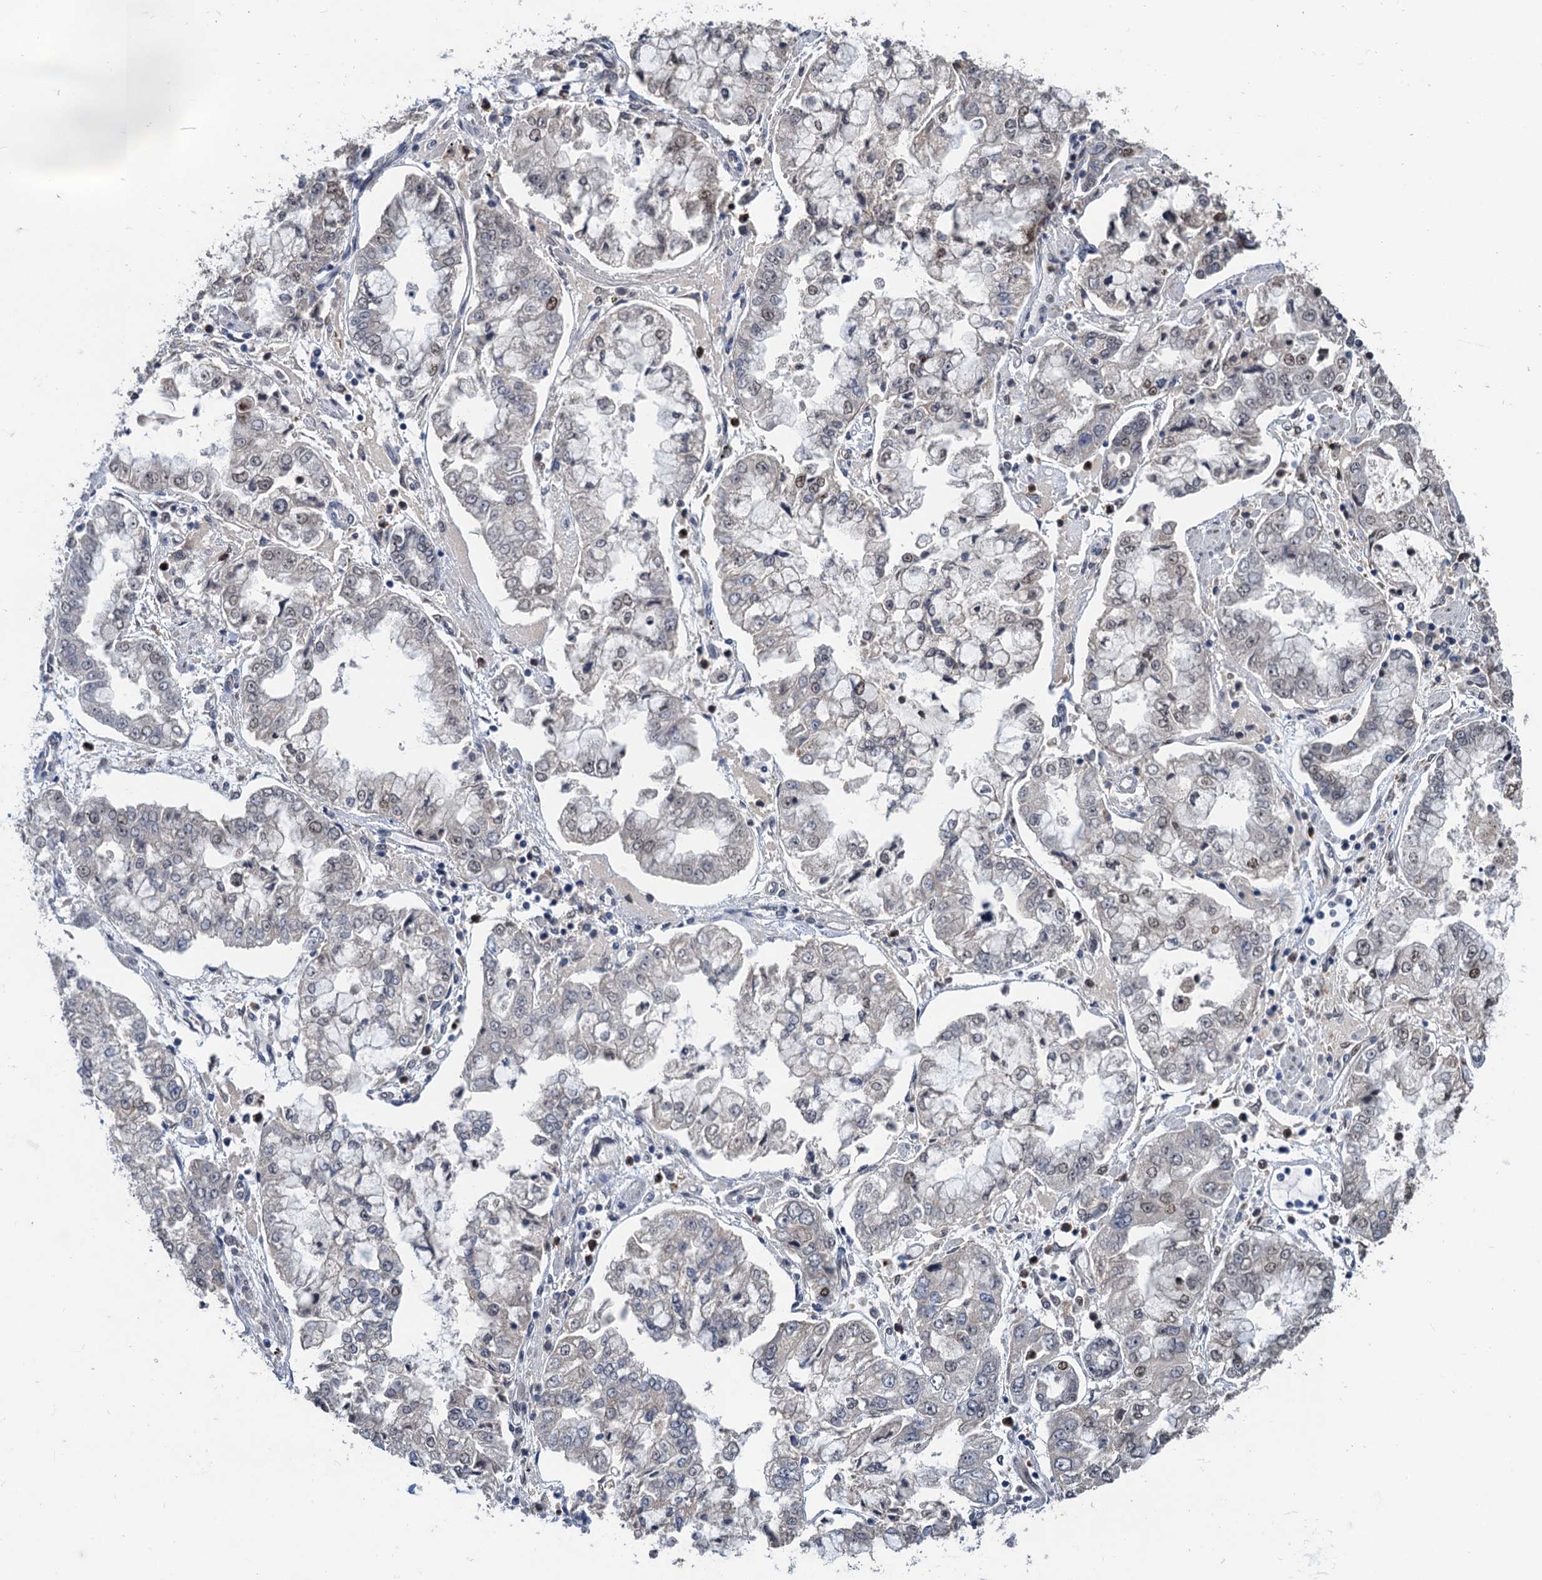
{"staining": {"intensity": "weak", "quantity": "<25%", "location": "nuclear"}, "tissue": "stomach cancer", "cell_type": "Tumor cells", "image_type": "cancer", "snomed": [{"axis": "morphology", "description": "Adenocarcinoma, NOS"}, {"axis": "topography", "description": "Stomach"}], "caption": "Tumor cells show no significant staining in stomach cancer (adenocarcinoma).", "gene": "TSEN34", "patient": {"sex": "male", "age": 76}}